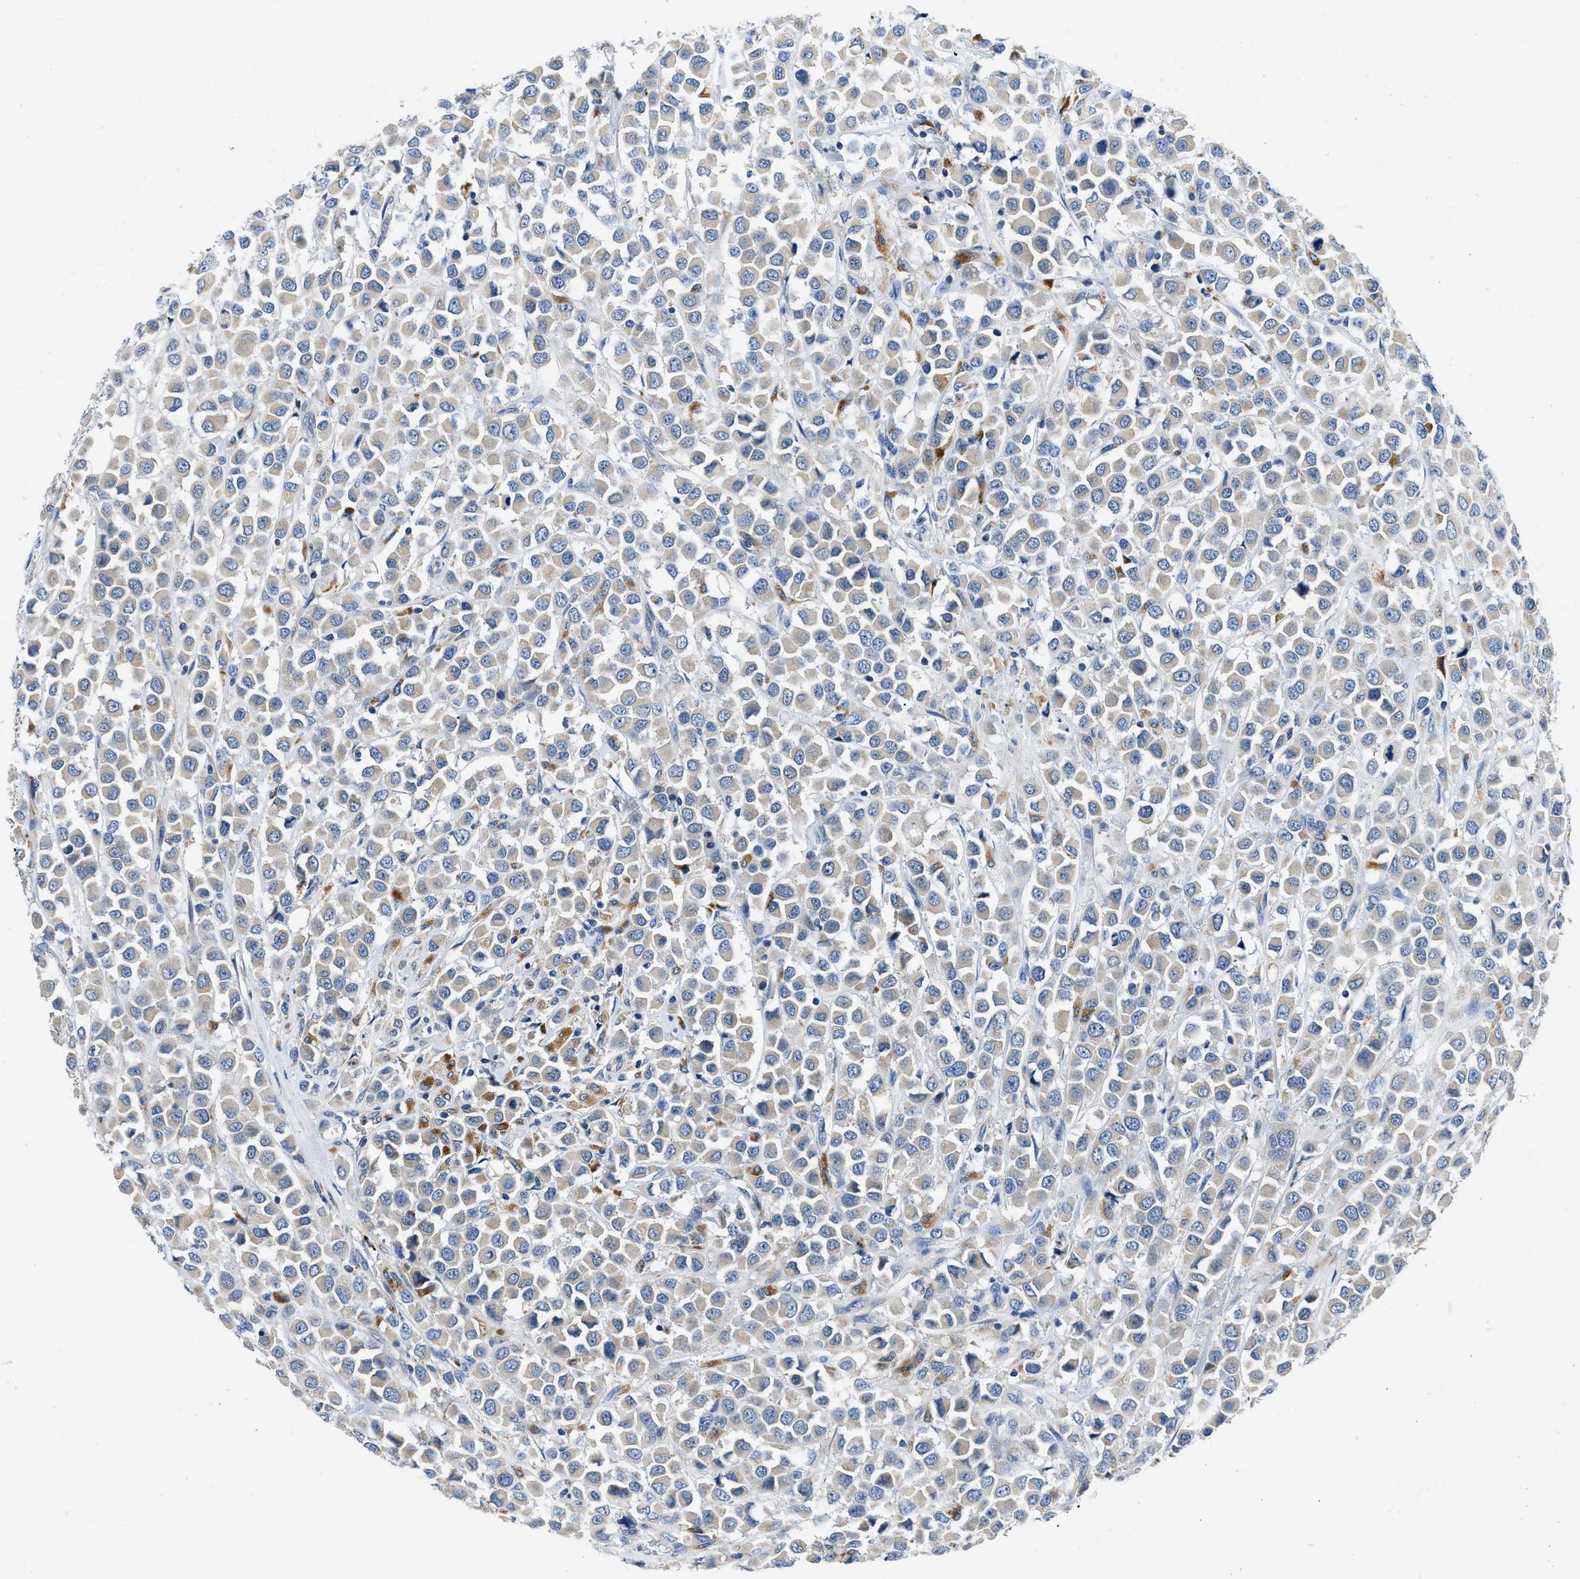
{"staining": {"intensity": "weak", "quantity": "<25%", "location": "cytoplasmic/membranous"}, "tissue": "breast cancer", "cell_type": "Tumor cells", "image_type": "cancer", "snomed": [{"axis": "morphology", "description": "Duct carcinoma"}, {"axis": "topography", "description": "Breast"}], "caption": "IHC image of neoplastic tissue: human invasive ductal carcinoma (breast) stained with DAB (3,3'-diaminobenzidine) displays no significant protein positivity in tumor cells. The staining is performed using DAB brown chromogen with nuclei counter-stained in using hematoxylin.", "gene": "ADGRE3", "patient": {"sex": "female", "age": 61}}